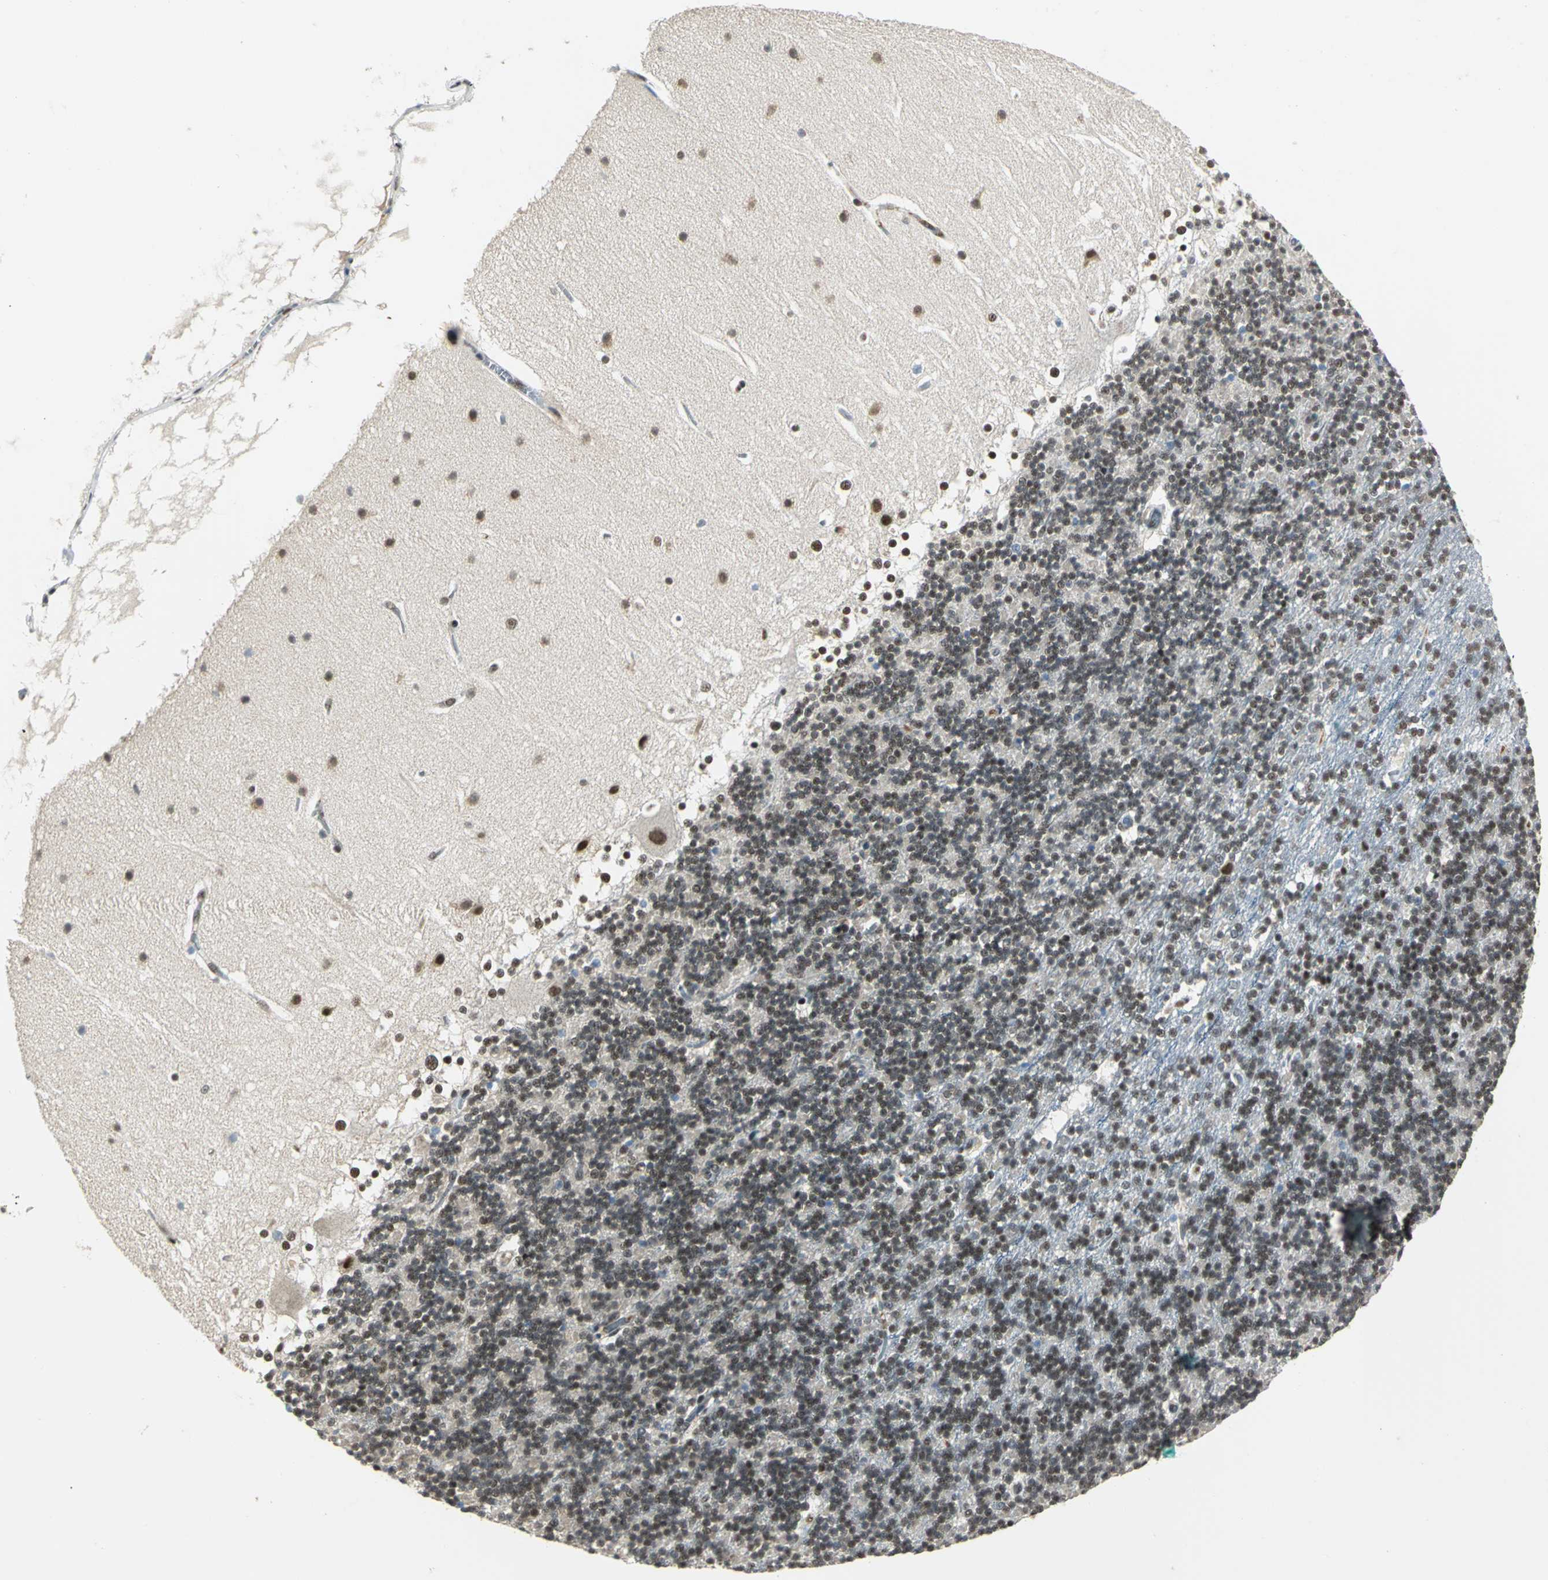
{"staining": {"intensity": "moderate", "quantity": "25%-75%", "location": "nuclear"}, "tissue": "cerebellum", "cell_type": "Cells in granular layer", "image_type": "normal", "snomed": [{"axis": "morphology", "description": "Normal tissue, NOS"}, {"axis": "topography", "description": "Cerebellum"}], "caption": "Immunohistochemical staining of unremarkable cerebellum exhibits moderate nuclear protein positivity in approximately 25%-75% of cells in granular layer.", "gene": "CCNT1", "patient": {"sex": "female", "age": 19}}